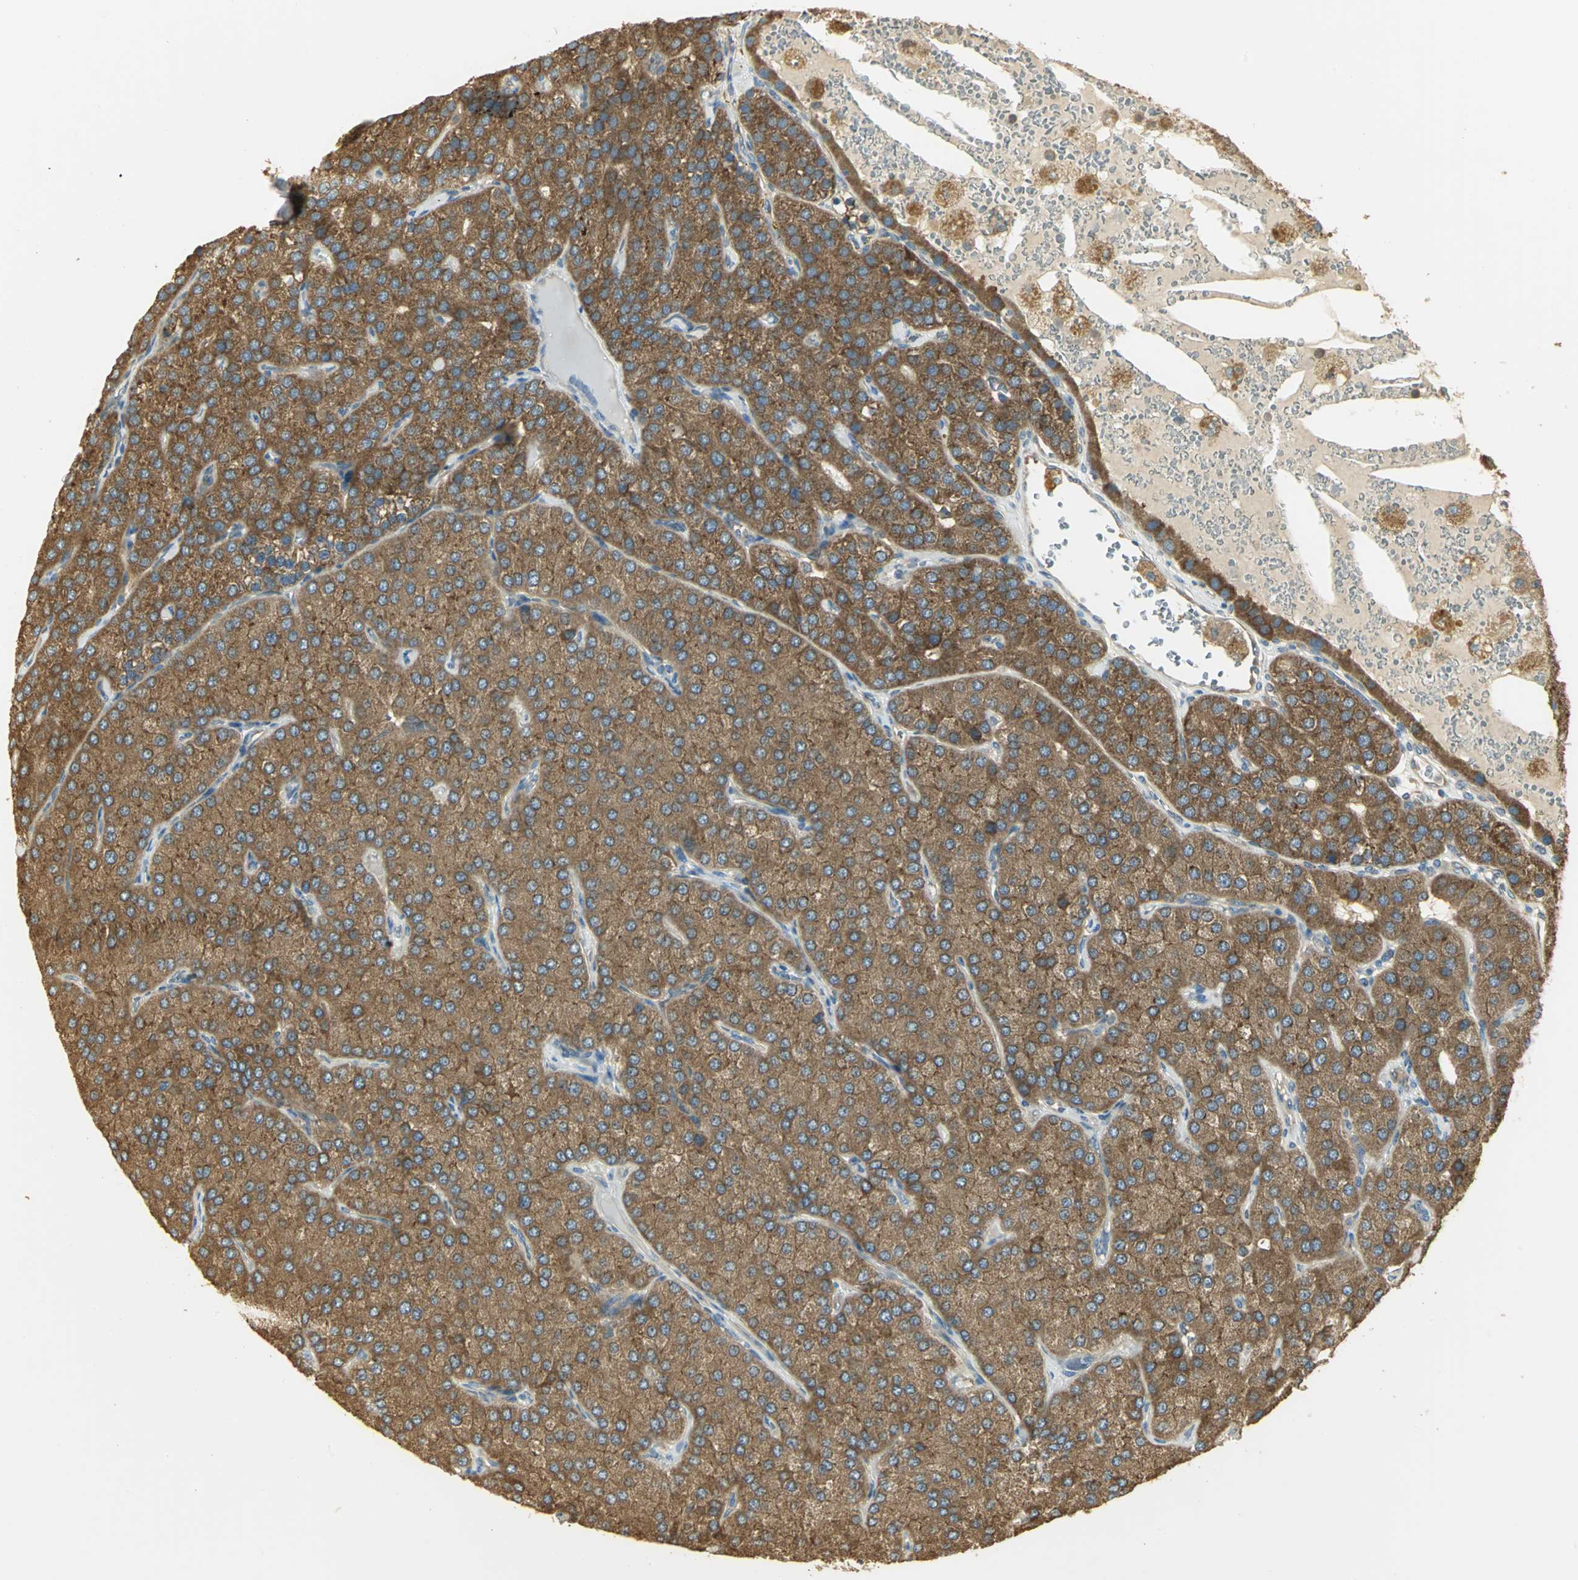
{"staining": {"intensity": "moderate", "quantity": ">75%", "location": "cytoplasmic/membranous"}, "tissue": "parathyroid gland", "cell_type": "Glandular cells", "image_type": "normal", "snomed": [{"axis": "morphology", "description": "Normal tissue, NOS"}, {"axis": "morphology", "description": "Adenoma, NOS"}, {"axis": "topography", "description": "Parathyroid gland"}], "caption": "Immunohistochemical staining of benign human parathyroid gland shows moderate cytoplasmic/membranous protein staining in about >75% of glandular cells. The staining was performed using DAB to visualize the protein expression in brown, while the nuclei were stained in blue with hematoxylin (Magnification: 20x).", "gene": "RARS1", "patient": {"sex": "female", "age": 86}}